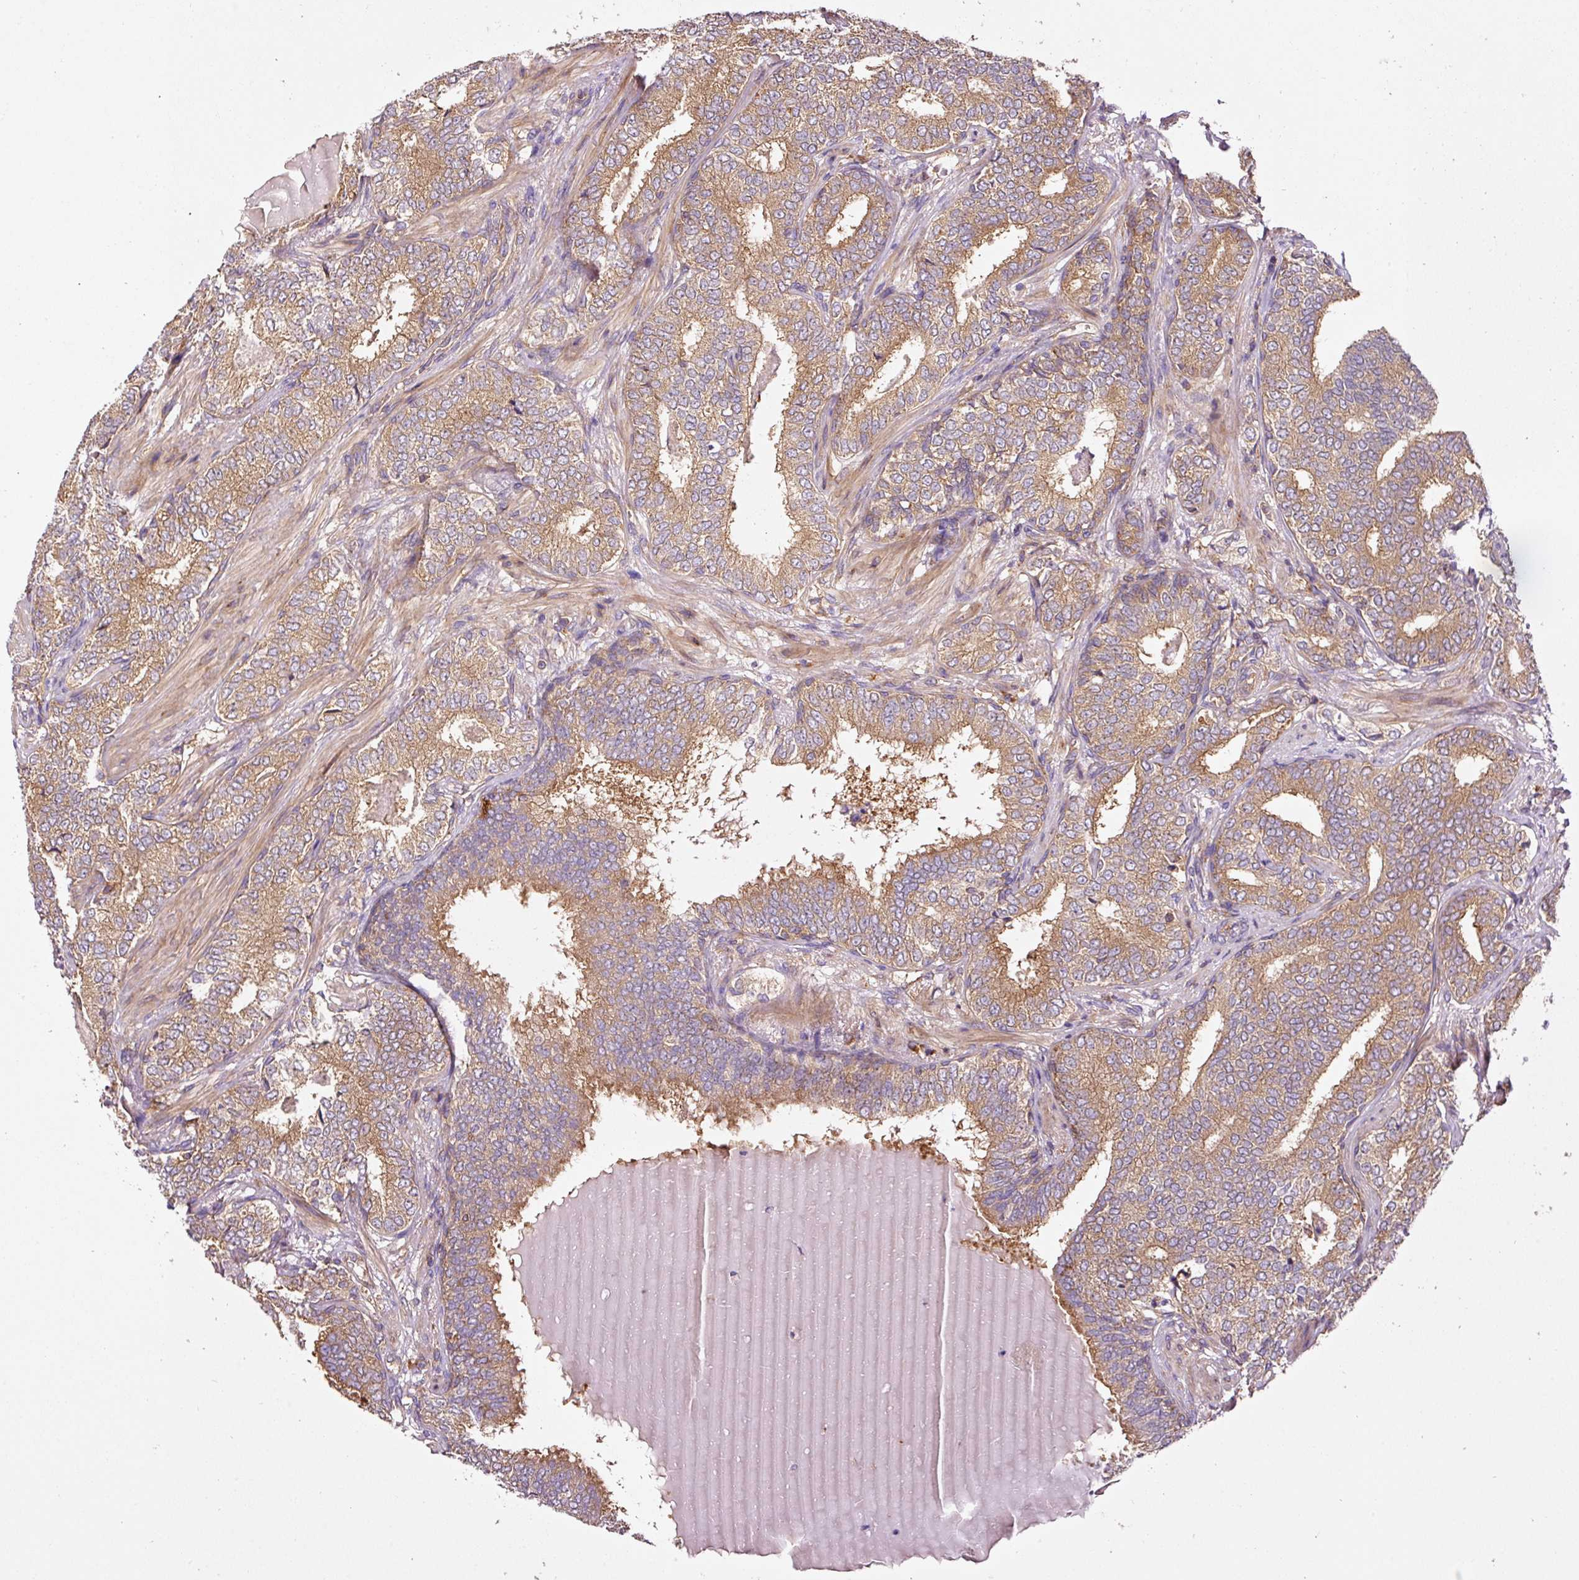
{"staining": {"intensity": "moderate", "quantity": ">75%", "location": "cytoplasmic/membranous"}, "tissue": "prostate cancer", "cell_type": "Tumor cells", "image_type": "cancer", "snomed": [{"axis": "morphology", "description": "Adenocarcinoma, High grade"}, {"axis": "topography", "description": "Prostate"}], "caption": "Prostate high-grade adenocarcinoma tissue demonstrates moderate cytoplasmic/membranous positivity in approximately >75% of tumor cells", "gene": "EIF2S2", "patient": {"sex": "male", "age": 72}}